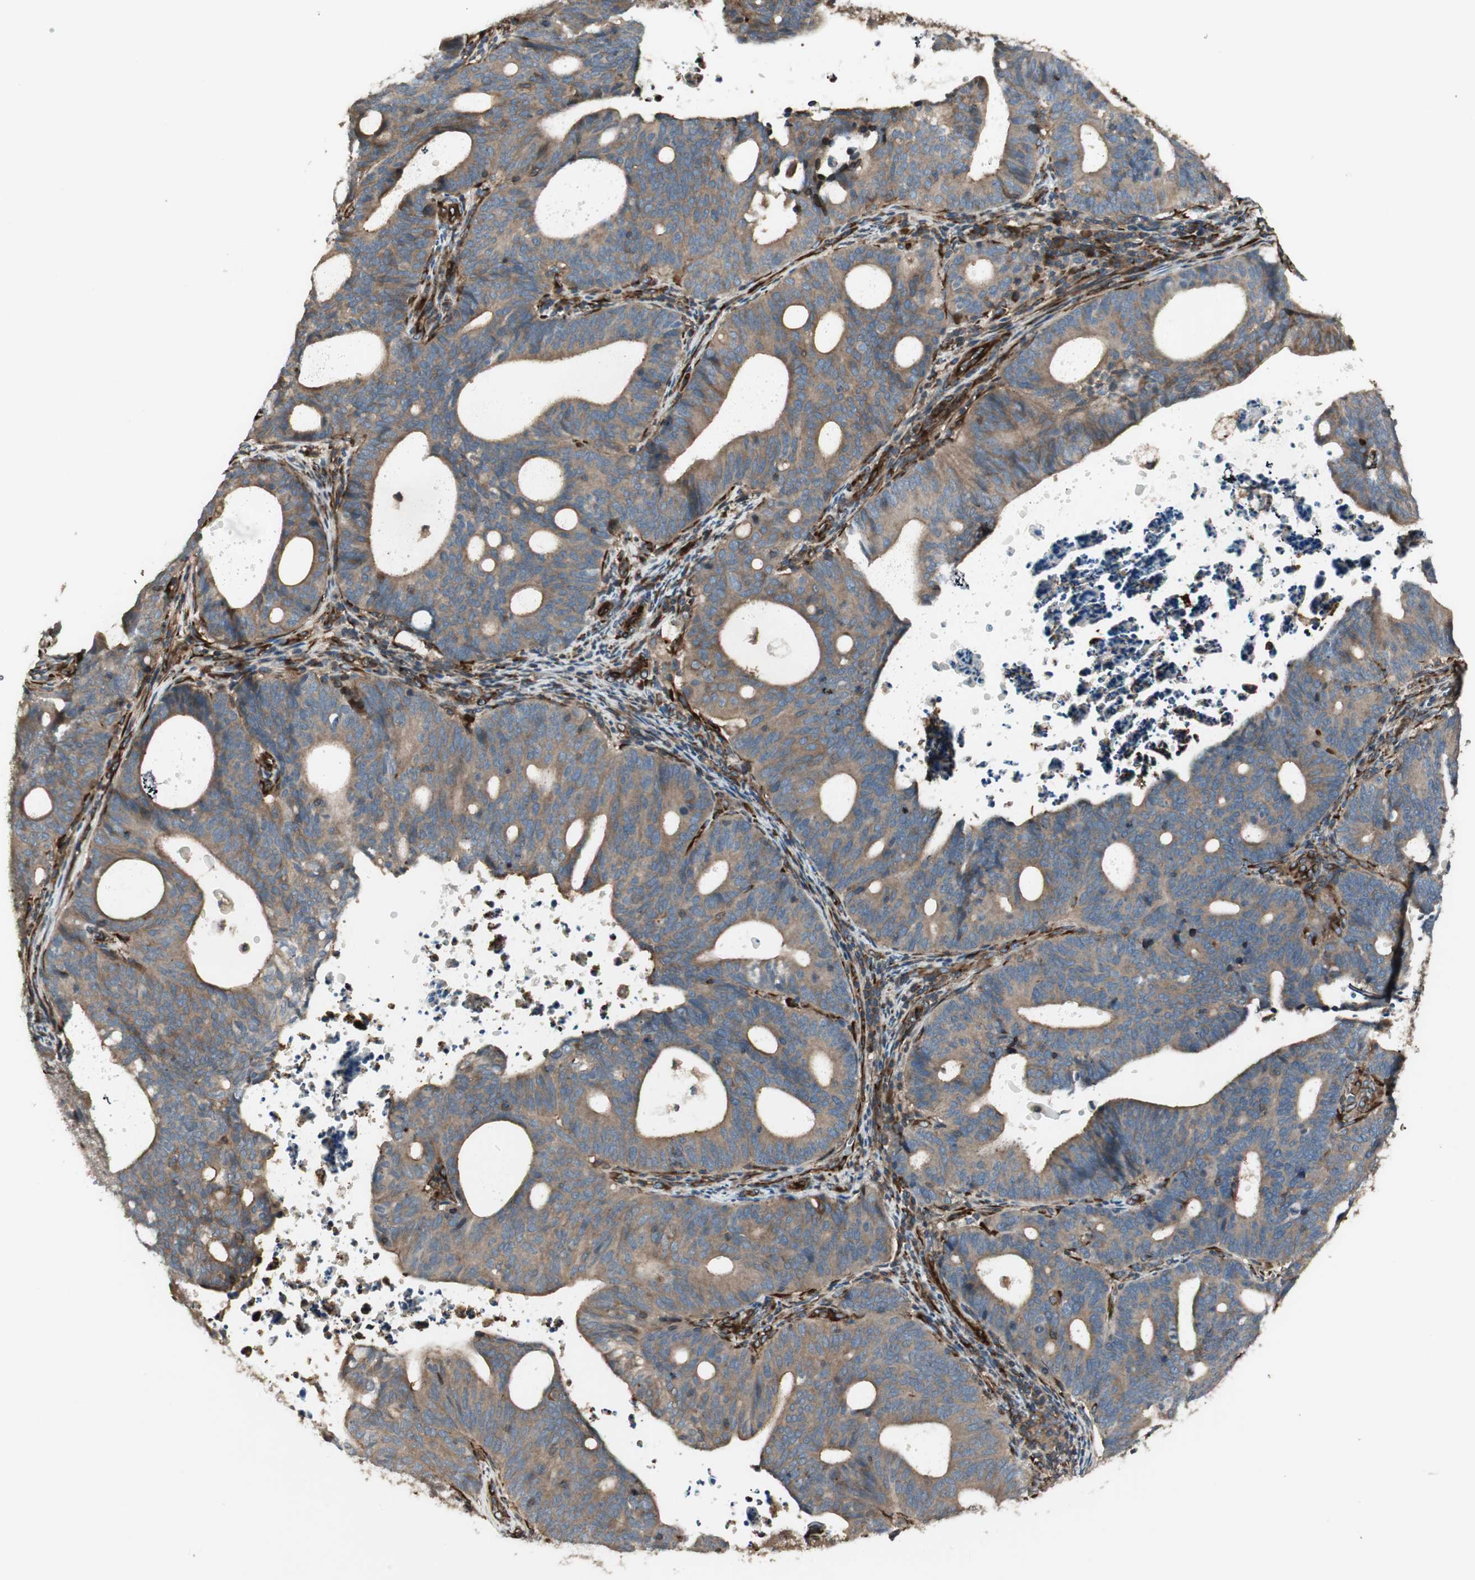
{"staining": {"intensity": "moderate", "quantity": ">75%", "location": "cytoplasmic/membranous"}, "tissue": "endometrial cancer", "cell_type": "Tumor cells", "image_type": "cancer", "snomed": [{"axis": "morphology", "description": "Adenocarcinoma, NOS"}, {"axis": "topography", "description": "Uterus"}], "caption": "IHC of human adenocarcinoma (endometrial) exhibits medium levels of moderate cytoplasmic/membranous positivity in about >75% of tumor cells.", "gene": "PRKG1", "patient": {"sex": "female", "age": 83}}